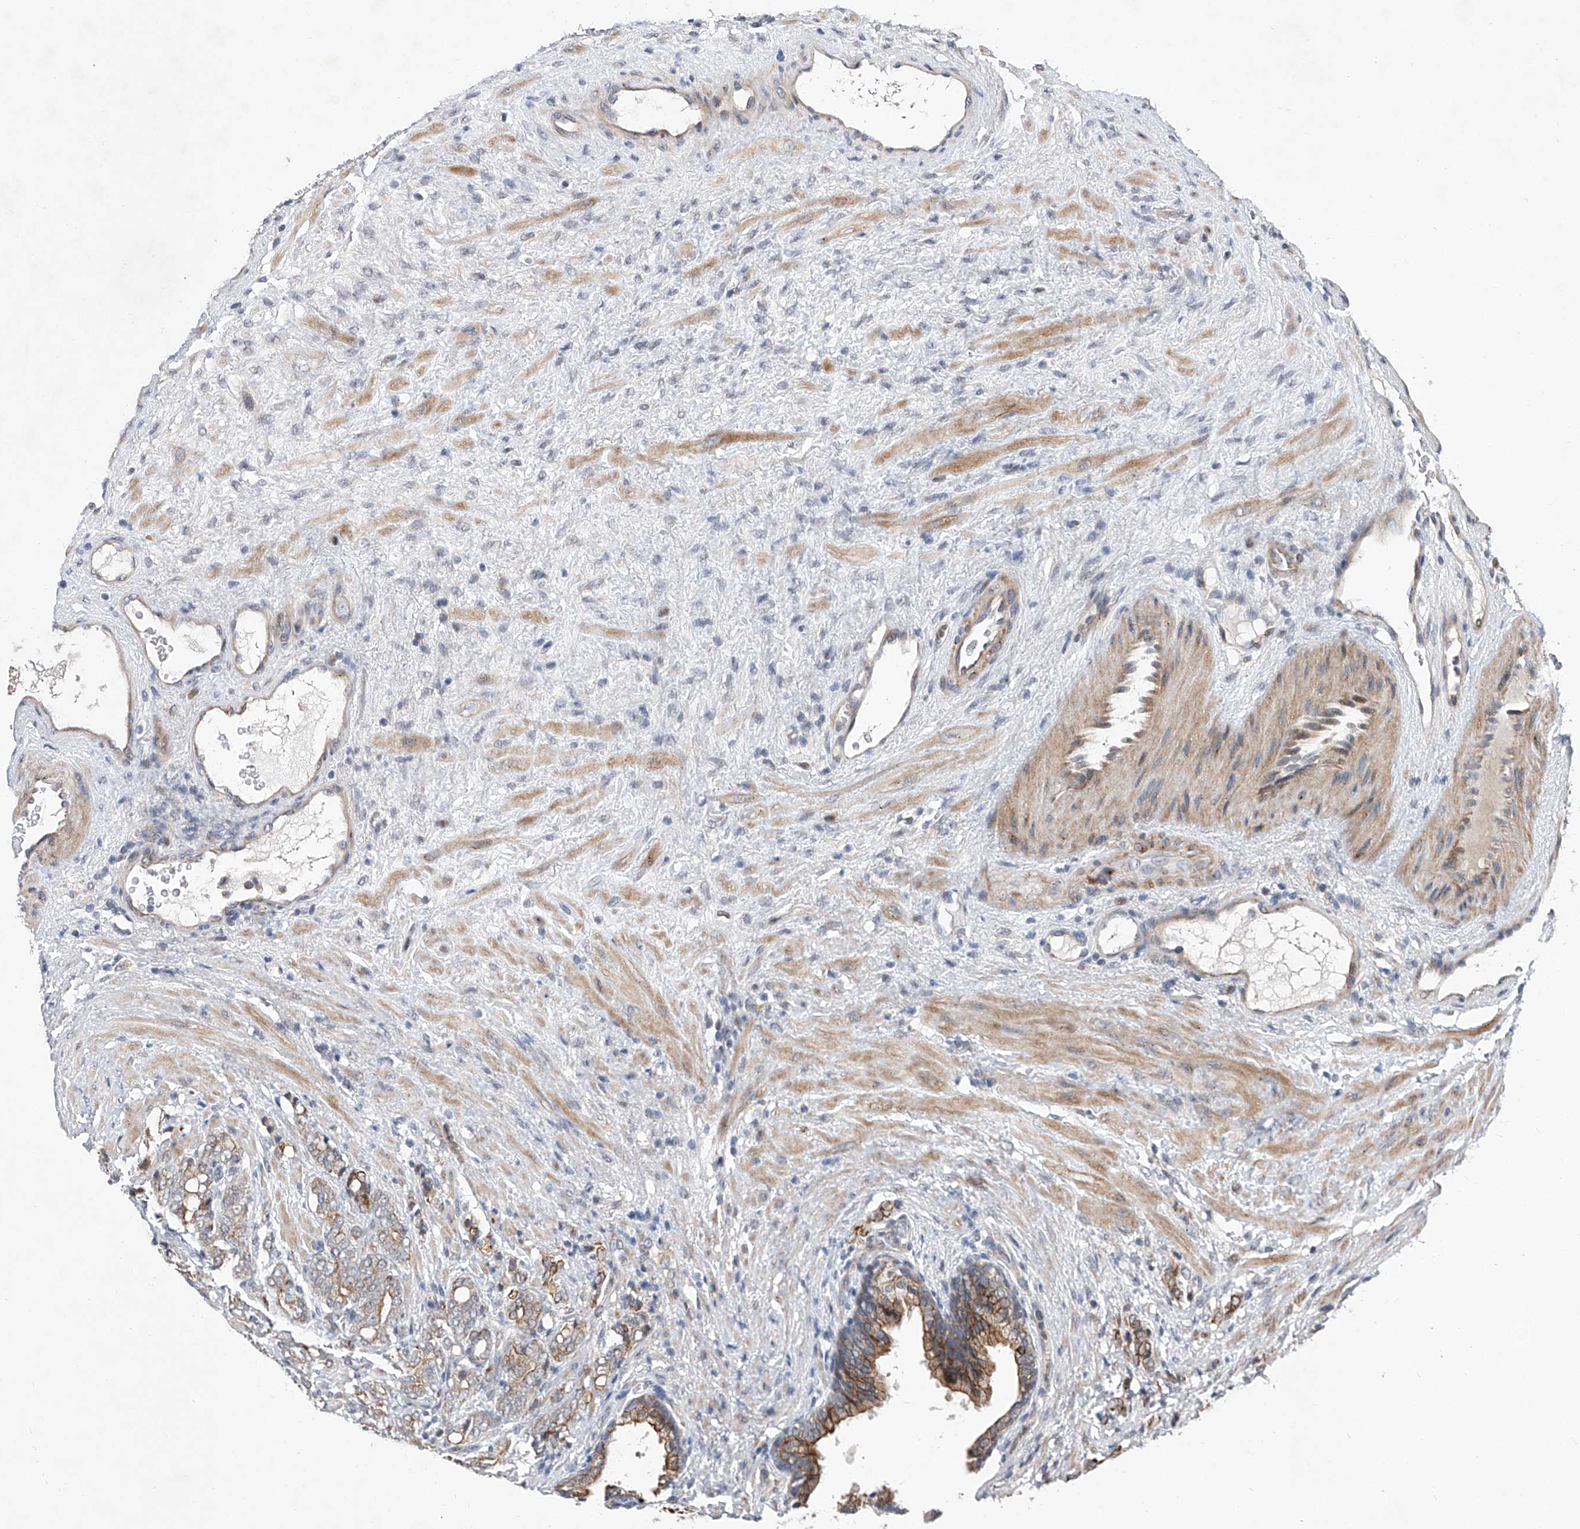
{"staining": {"intensity": "weak", "quantity": "<25%", "location": "cytoplasmic/membranous"}, "tissue": "prostate cancer", "cell_type": "Tumor cells", "image_type": "cancer", "snomed": [{"axis": "morphology", "description": "Adenocarcinoma, High grade"}, {"axis": "topography", "description": "Prostate"}], "caption": "There is no significant staining in tumor cells of prostate cancer (high-grade adenocarcinoma).", "gene": "FARP2", "patient": {"sex": "male", "age": 57}}